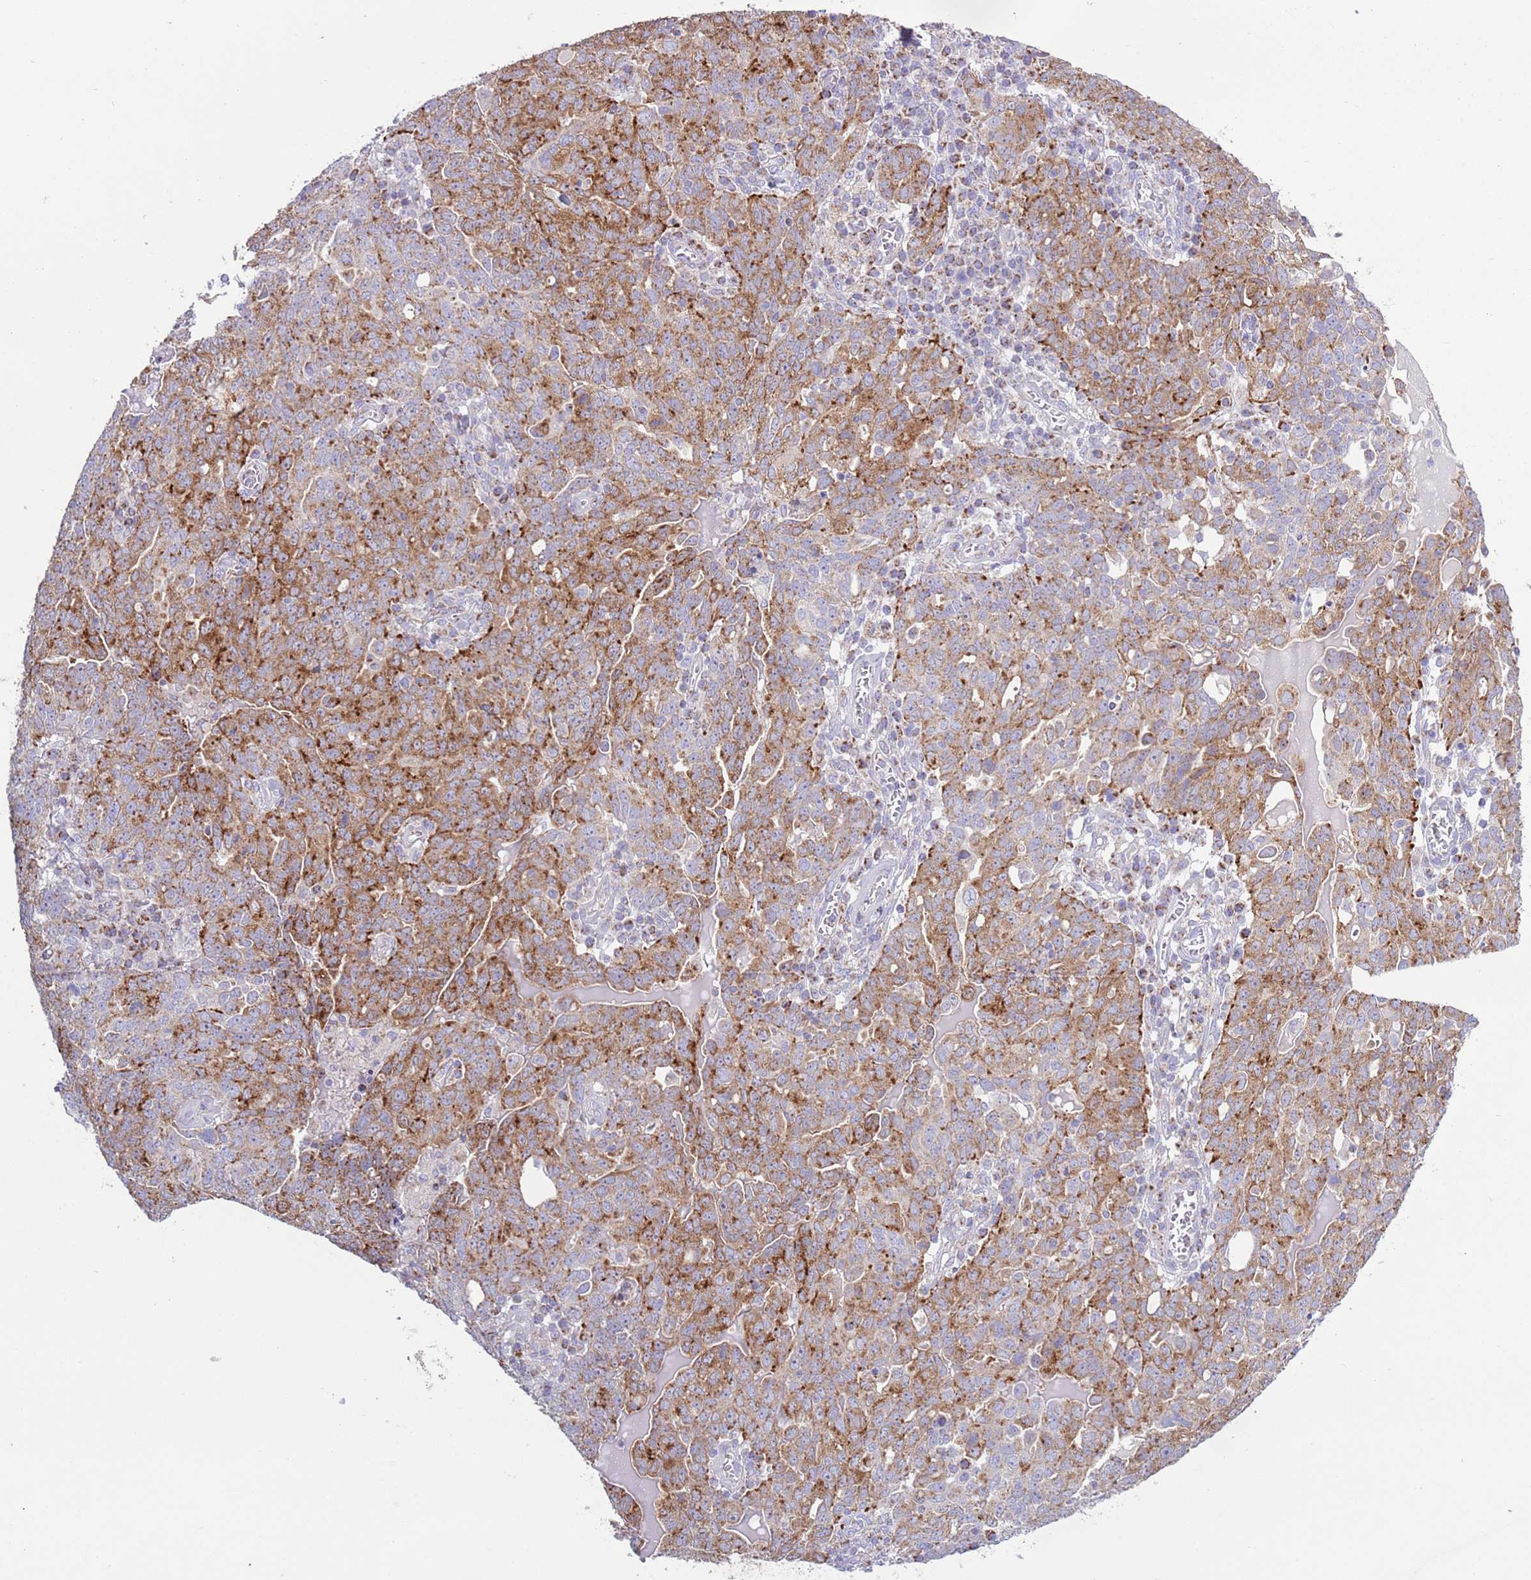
{"staining": {"intensity": "moderate", "quantity": ">75%", "location": "cytoplasmic/membranous"}, "tissue": "ovarian cancer", "cell_type": "Tumor cells", "image_type": "cancer", "snomed": [{"axis": "morphology", "description": "Carcinoma, endometroid"}, {"axis": "topography", "description": "Ovary"}], "caption": "The micrograph demonstrates immunohistochemical staining of ovarian cancer. There is moderate cytoplasmic/membranous expression is present in about >75% of tumor cells. (Brightfield microscopy of DAB IHC at high magnification).", "gene": "ATP6V1B1", "patient": {"sex": "female", "age": 62}}